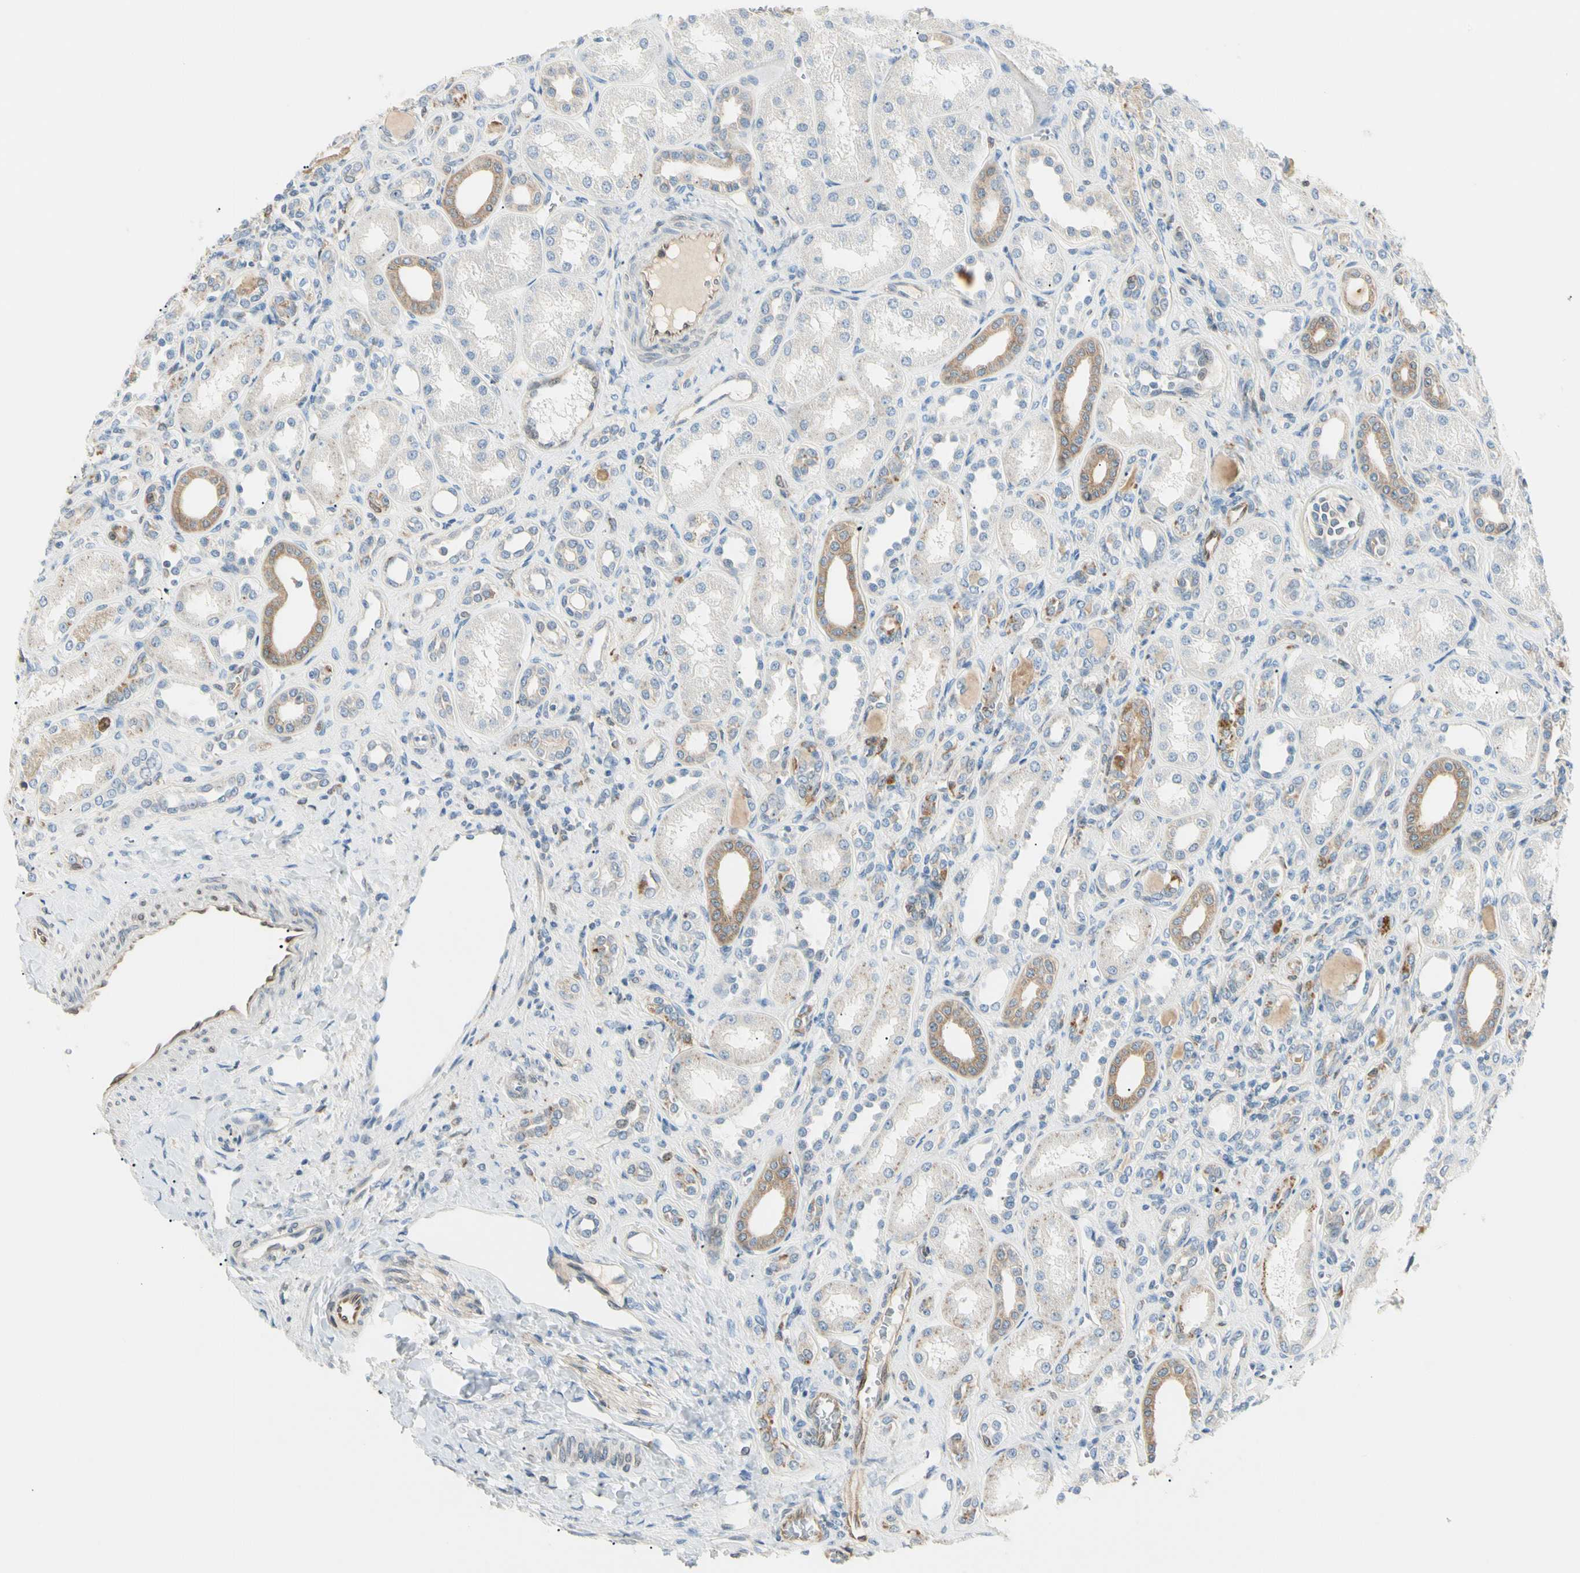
{"staining": {"intensity": "weak", "quantity": "<25%", "location": "cytoplasmic/membranous"}, "tissue": "kidney", "cell_type": "Cells in glomeruli", "image_type": "normal", "snomed": [{"axis": "morphology", "description": "Normal tissue, NOS"}, {"axis": "topography", "description": "Kidney"}], "caption": "The immunohistochemistry (IHC) photomicrograph has no significant staining in cells in glomeruli of kidney.", "gene": "LPCAT2", "patient": {"sex": "male", "age": 7}}